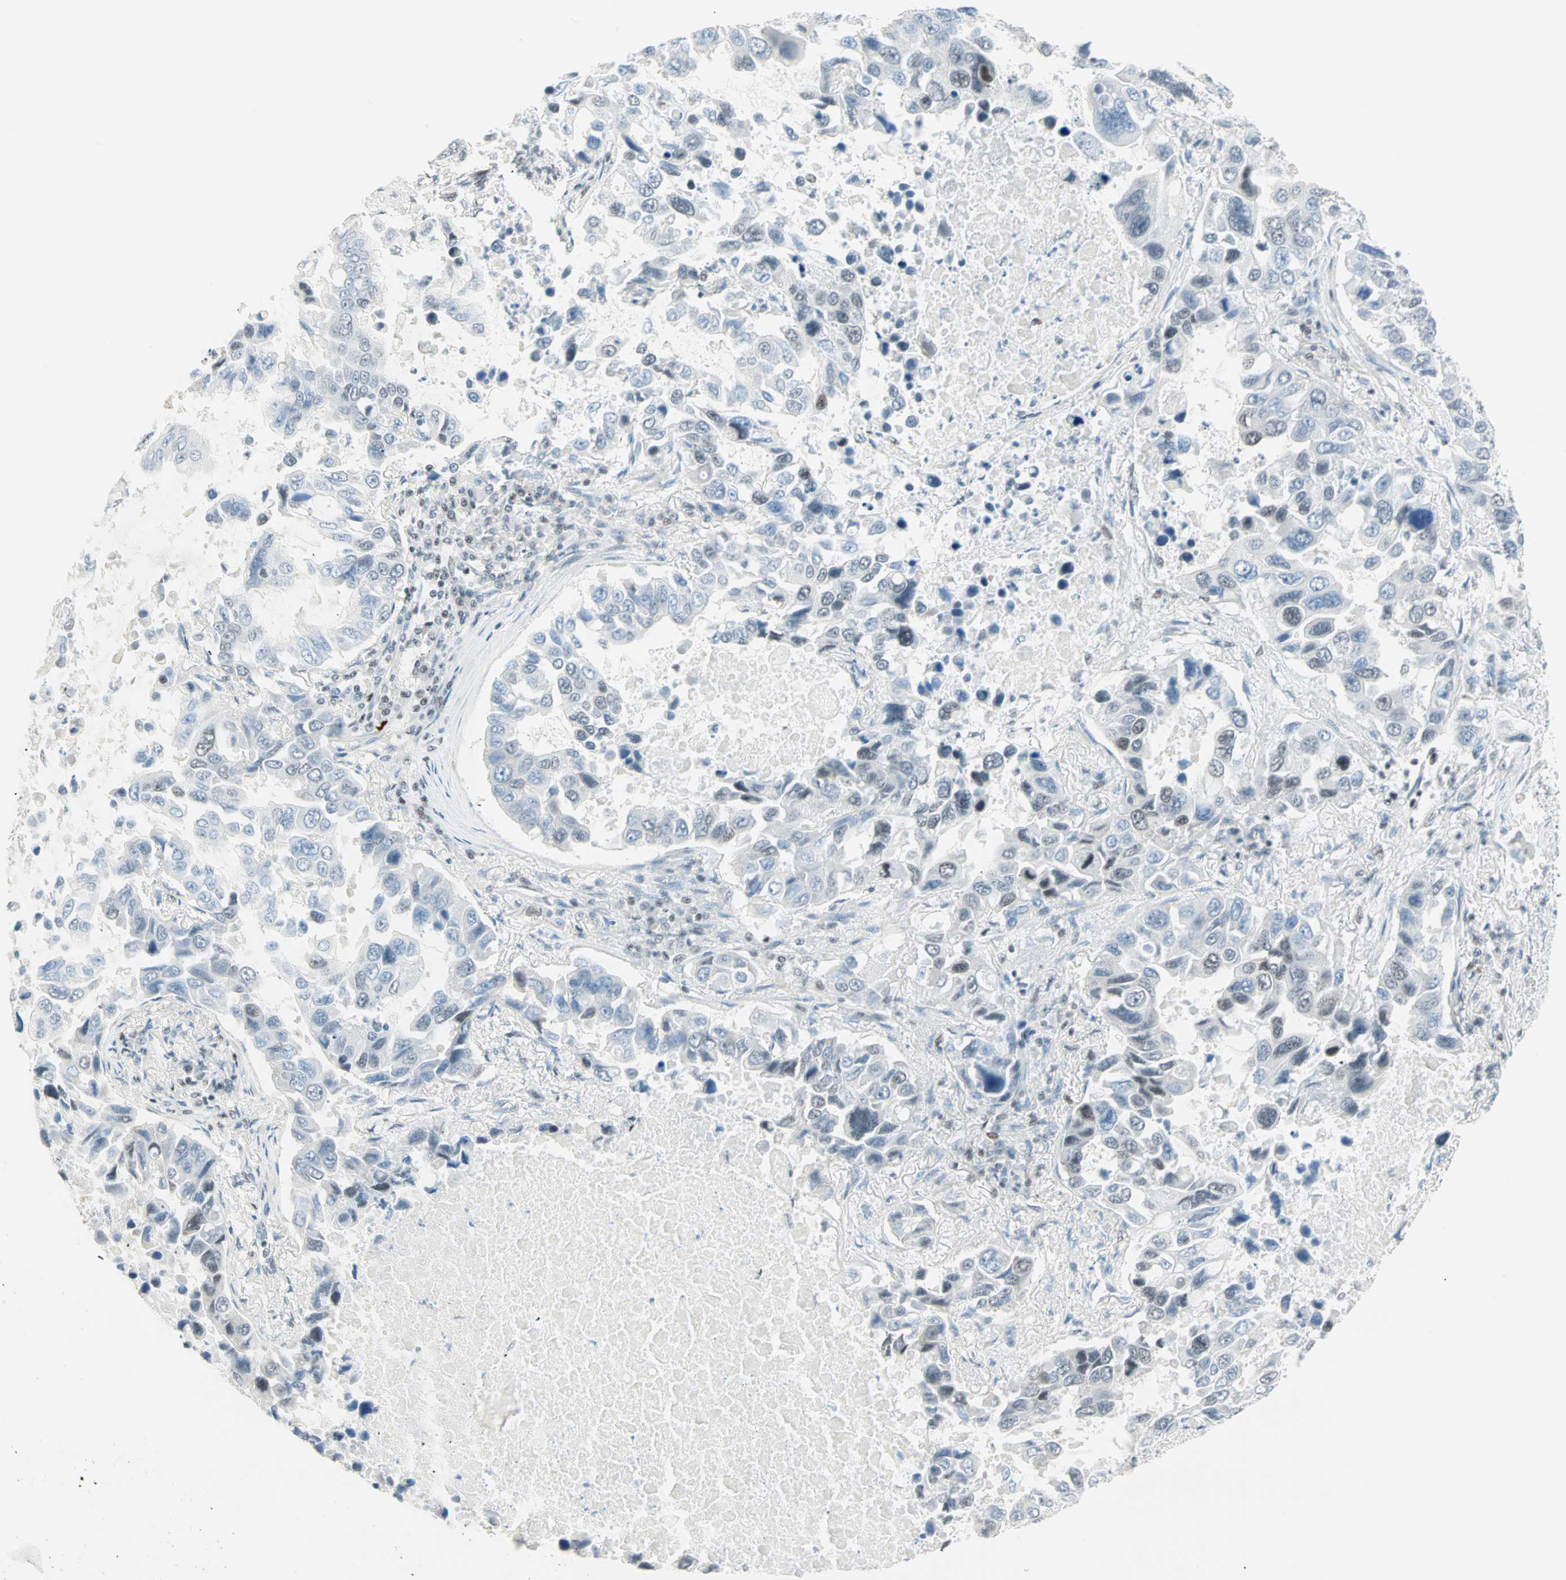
{"staining": {"intensity": "negative", "quantity": "none", "location": "none"}, "tissue": "lung cancer", "cell_type": "Tumor cells", "image_type": "cancer", "snomed": [{"axis": "morphology", "description": "Adenocarcinoma, NOS"}, {"axis": "topography", "description": "Lung"}], "caption": "Immunohistochemistry photomicrograph of lung cancer (adenocarcinoma) stained for a protein (brown), which exhibits no positivity in tumor cells.", "gene": "PKNOX1", "patient": {"sex": "male", "age": 64}}